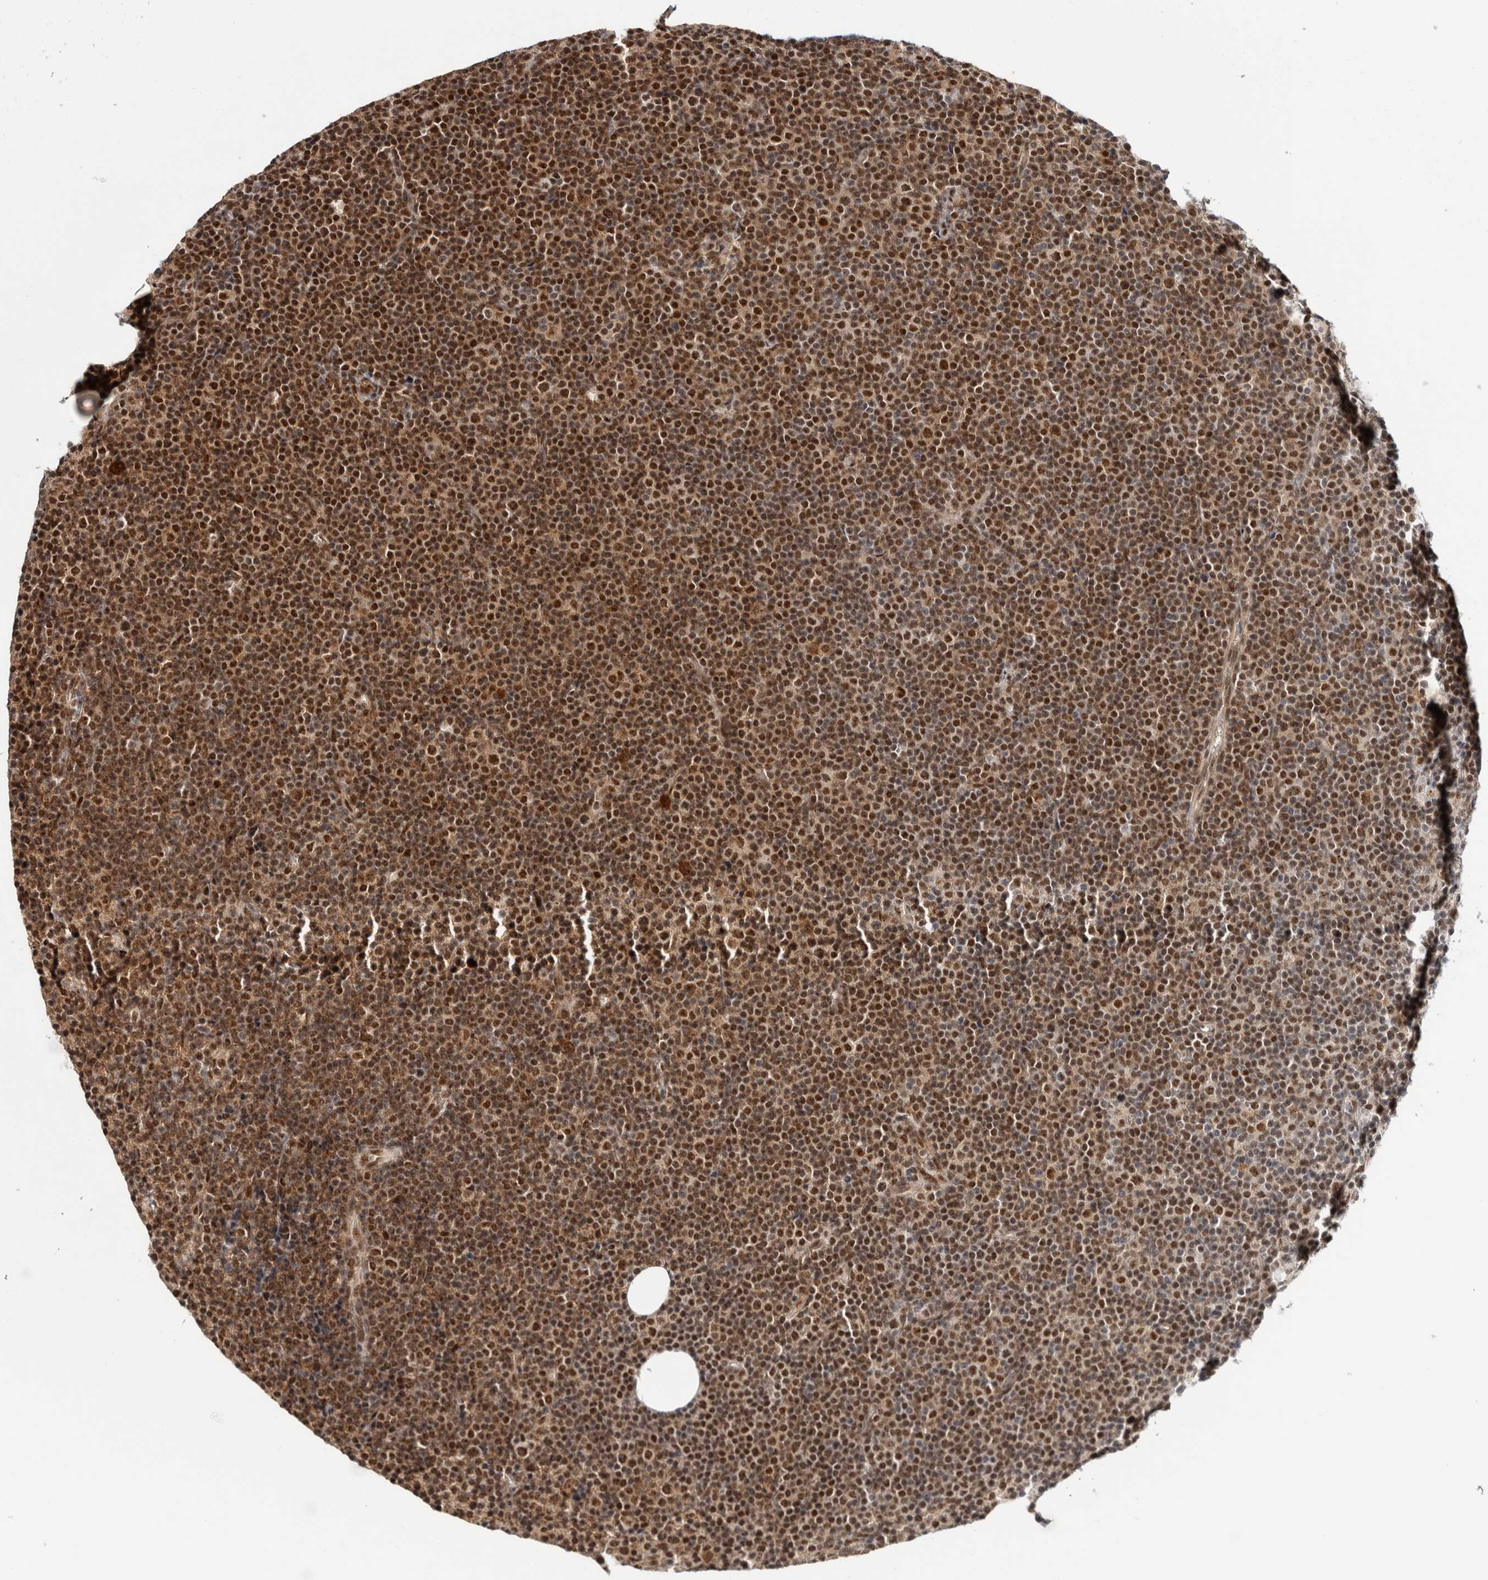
{"staining": {"intensity": "strong", "quantity": ">75%", "location": "nuclear"}, "tissue": "lymphoma", "cell_type": "Tumor cells", "image_type": "cancer", "snomed": [{"axis": "morphology", "description": "Malignant lymphoma, non-Hodgkin's type, Low grade"}, {"axis": "topography", "description": "Lymph node"}], "caption": "Tumor cells demonstrate high levels of strong nuclear positivity in approximately >75% of cells in human malignant lymphoma, non-Hodgkin's type (low-grade).", "gene": "MKNK1", "patient": {"sex": "female", "age": 67}}